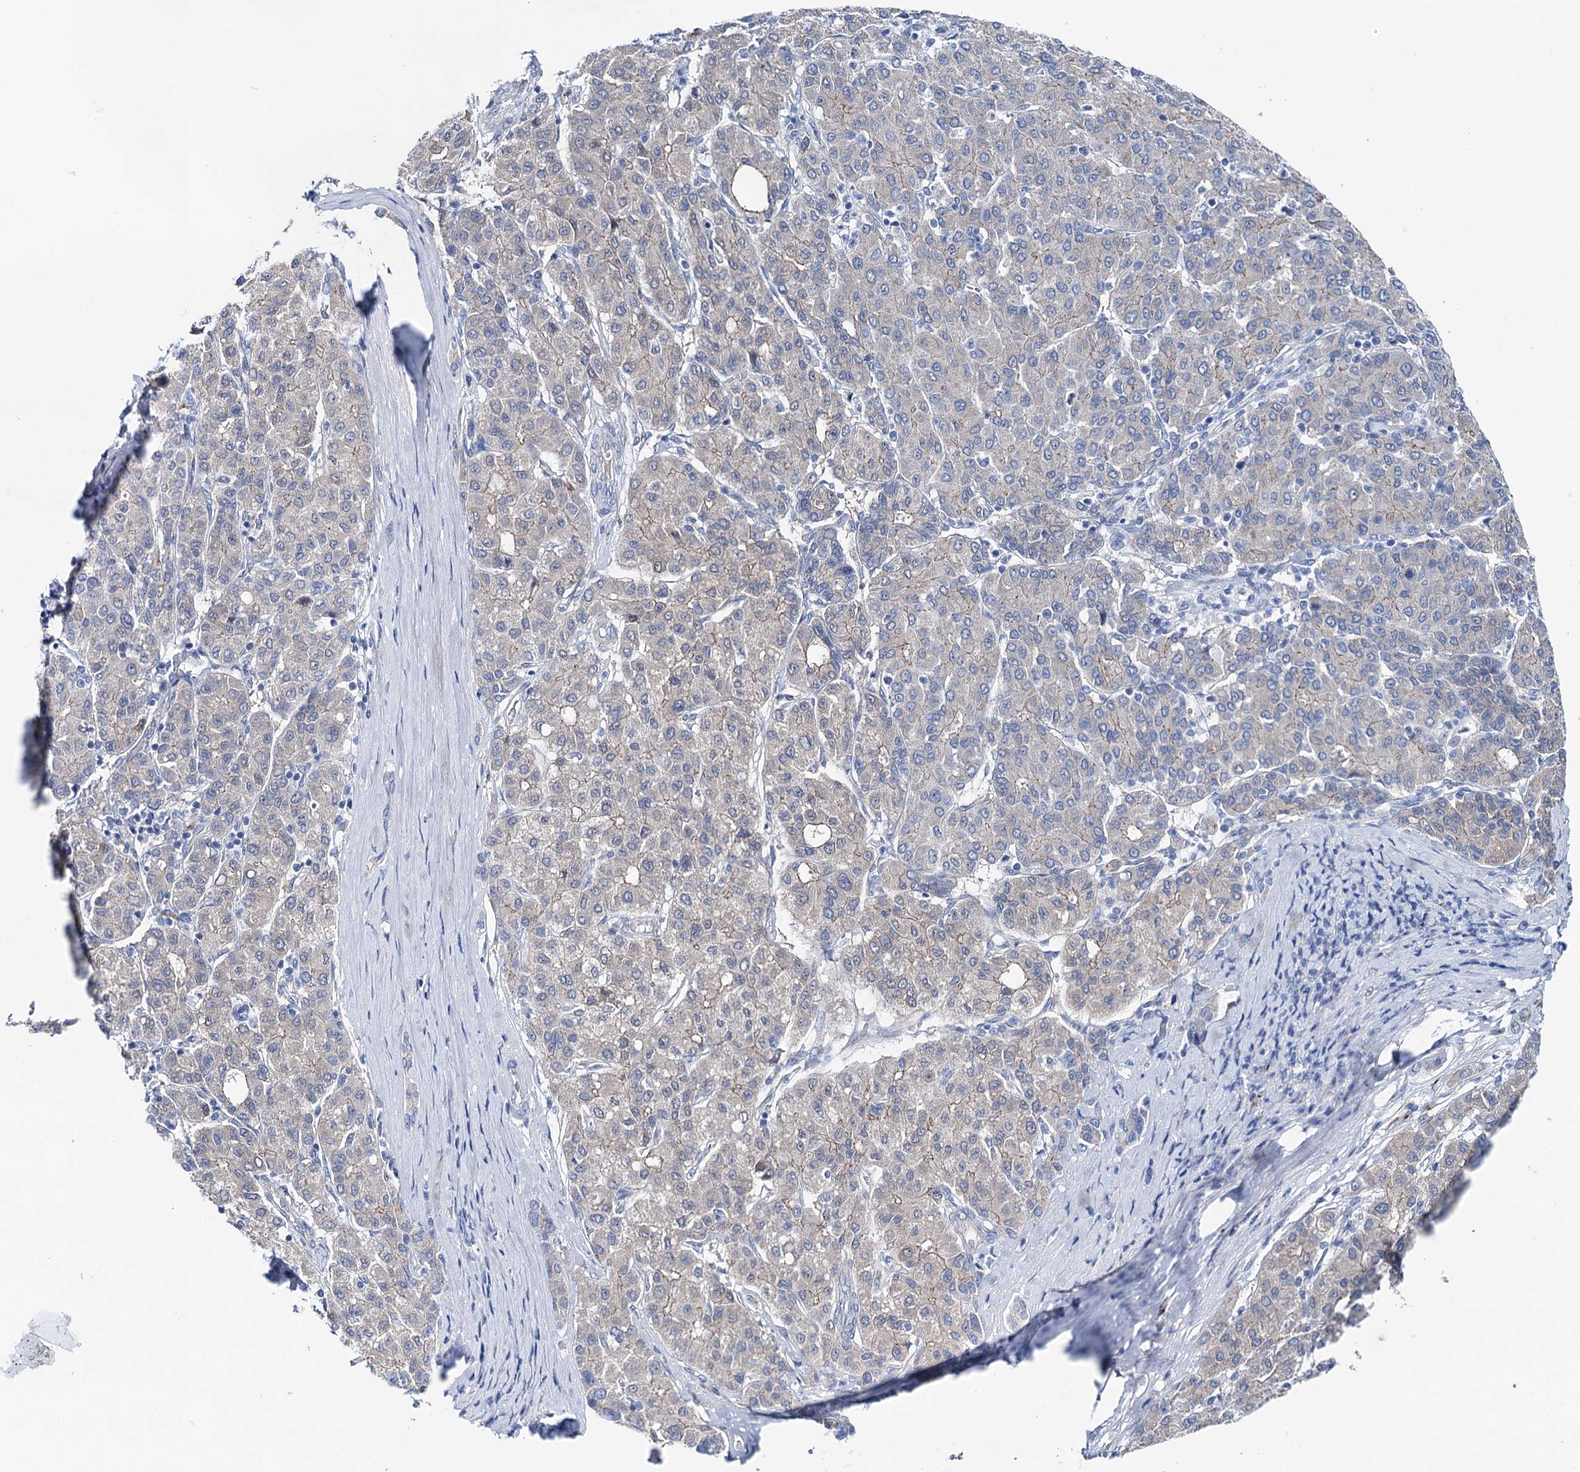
{"staining": {"intensity": "negative", "quantity": "none", "location": "none"}, "tissue": "liver cancer", "cell_type": "Tumor cells", "image_type": "cancer", "snomed": [{"axis": "morphology", "description": "Carcinoma, Hepatocellular, NOS"}, {"axis": "topography", "description": "Liver"}], "caption": "This is an IHC photomicrograph of human liver cancer. There is no positivity in tumor cells.", "gene": "SHROOM1", "patient": {"sex": "male", "age": 65}}